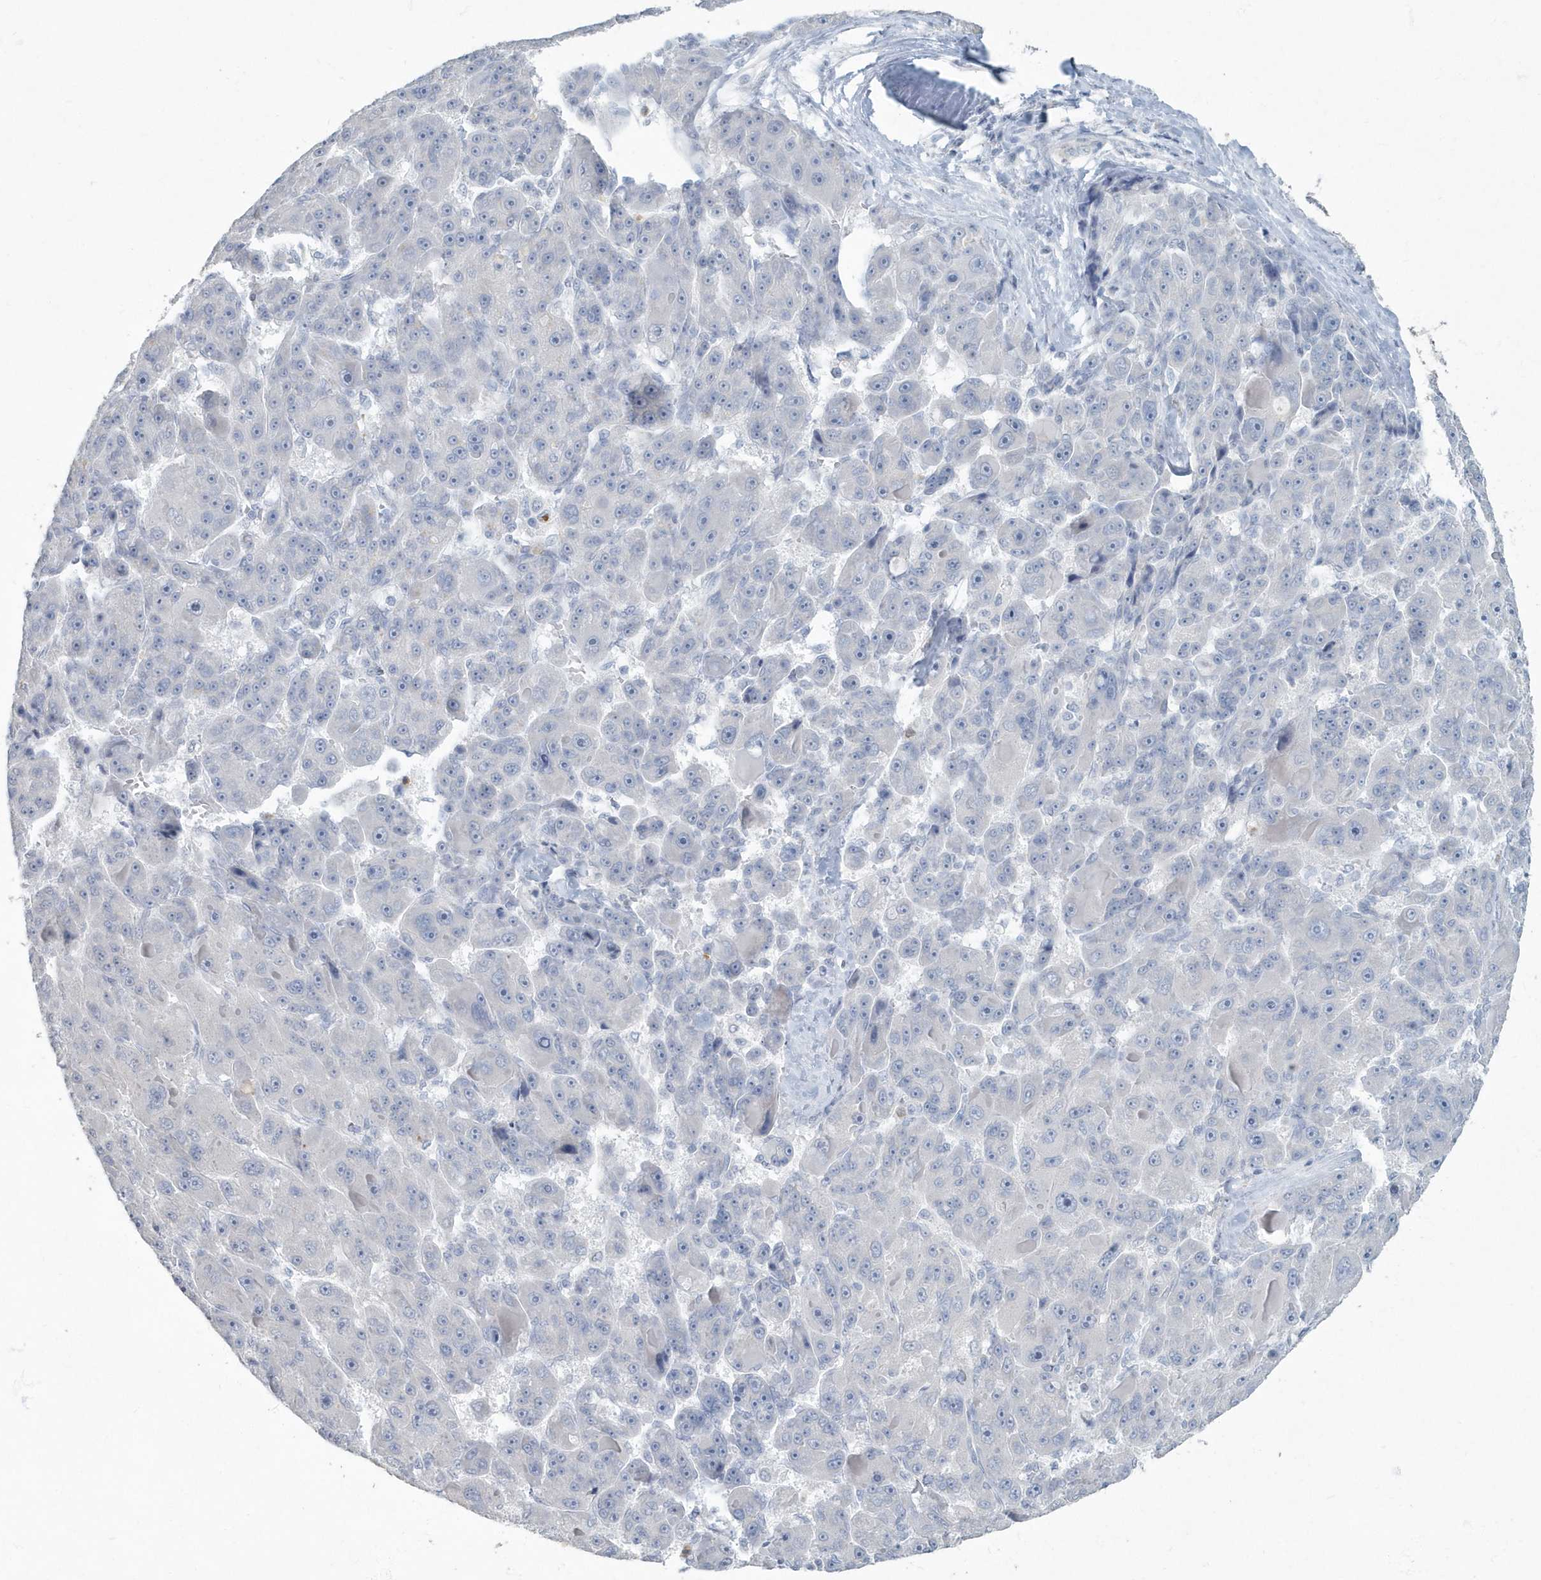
{"staining": {"intensity": "negative", "quantity": "none", "location": "none"}, "tissue": "liver cancer", "cell_type": "Tumor cells", "image_type": "cancer", "snomed": [{"axis": "morphology", "description": "Carcinoma, Hepatocellular, NOS"}, {"axis": "topography", "description": "Liver"}], "caption": "A micrograph of liver cancer (hepatocellular carcinoma) stained for a protein shows no brown staining in tumor cells. The staining is performed using DAB brown chromogen with nuclei counter-stained in using hematoxylin.", "gene": "MYOT", "patient": {"sex": "male", "age": 76}}